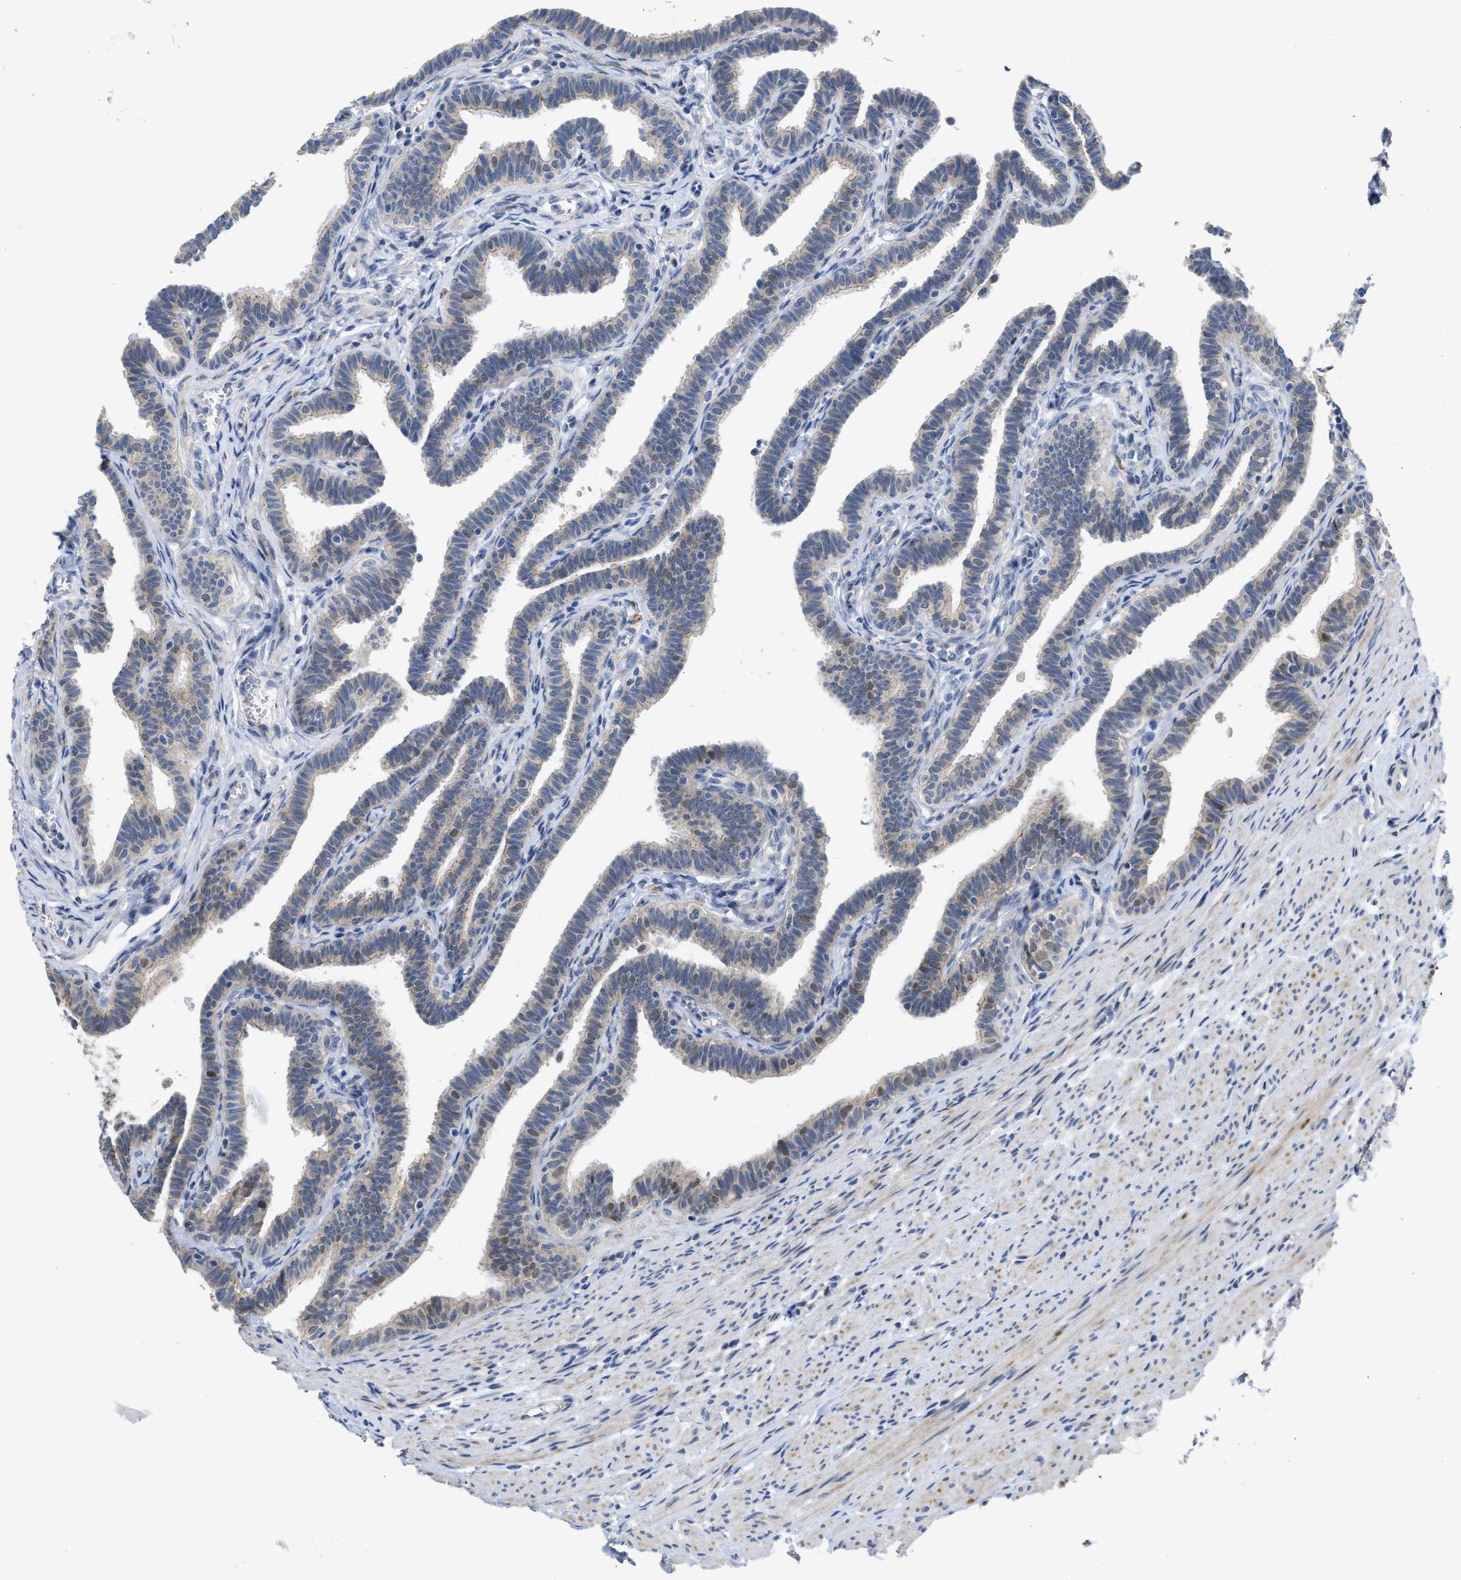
{"staining": {"intensity": "weak", "quantity": "25%-75%", "location": "cytoplasmic/membranous,nuclear"}, "tissue": "fallopian tube", "cell_type": "Glandular cells", "image_type": "normal", "snomed": [{"axis": "morphology", "description": "Normal tissue, NOS"}, {"axis": "topography", "description": "Fallopian tube"}, {"axis": "topography", "description": "Ovary"}], "caption": "A micrograph showing weak cytoplasmic/membranous,nuclear staining in approximately 25%-75% of glandular cells in normal fallopian tube, as visualized by brown immunohistochemical staining.", "gene": "CDPF1", "patient": {"sex": "female", "age": 23}}